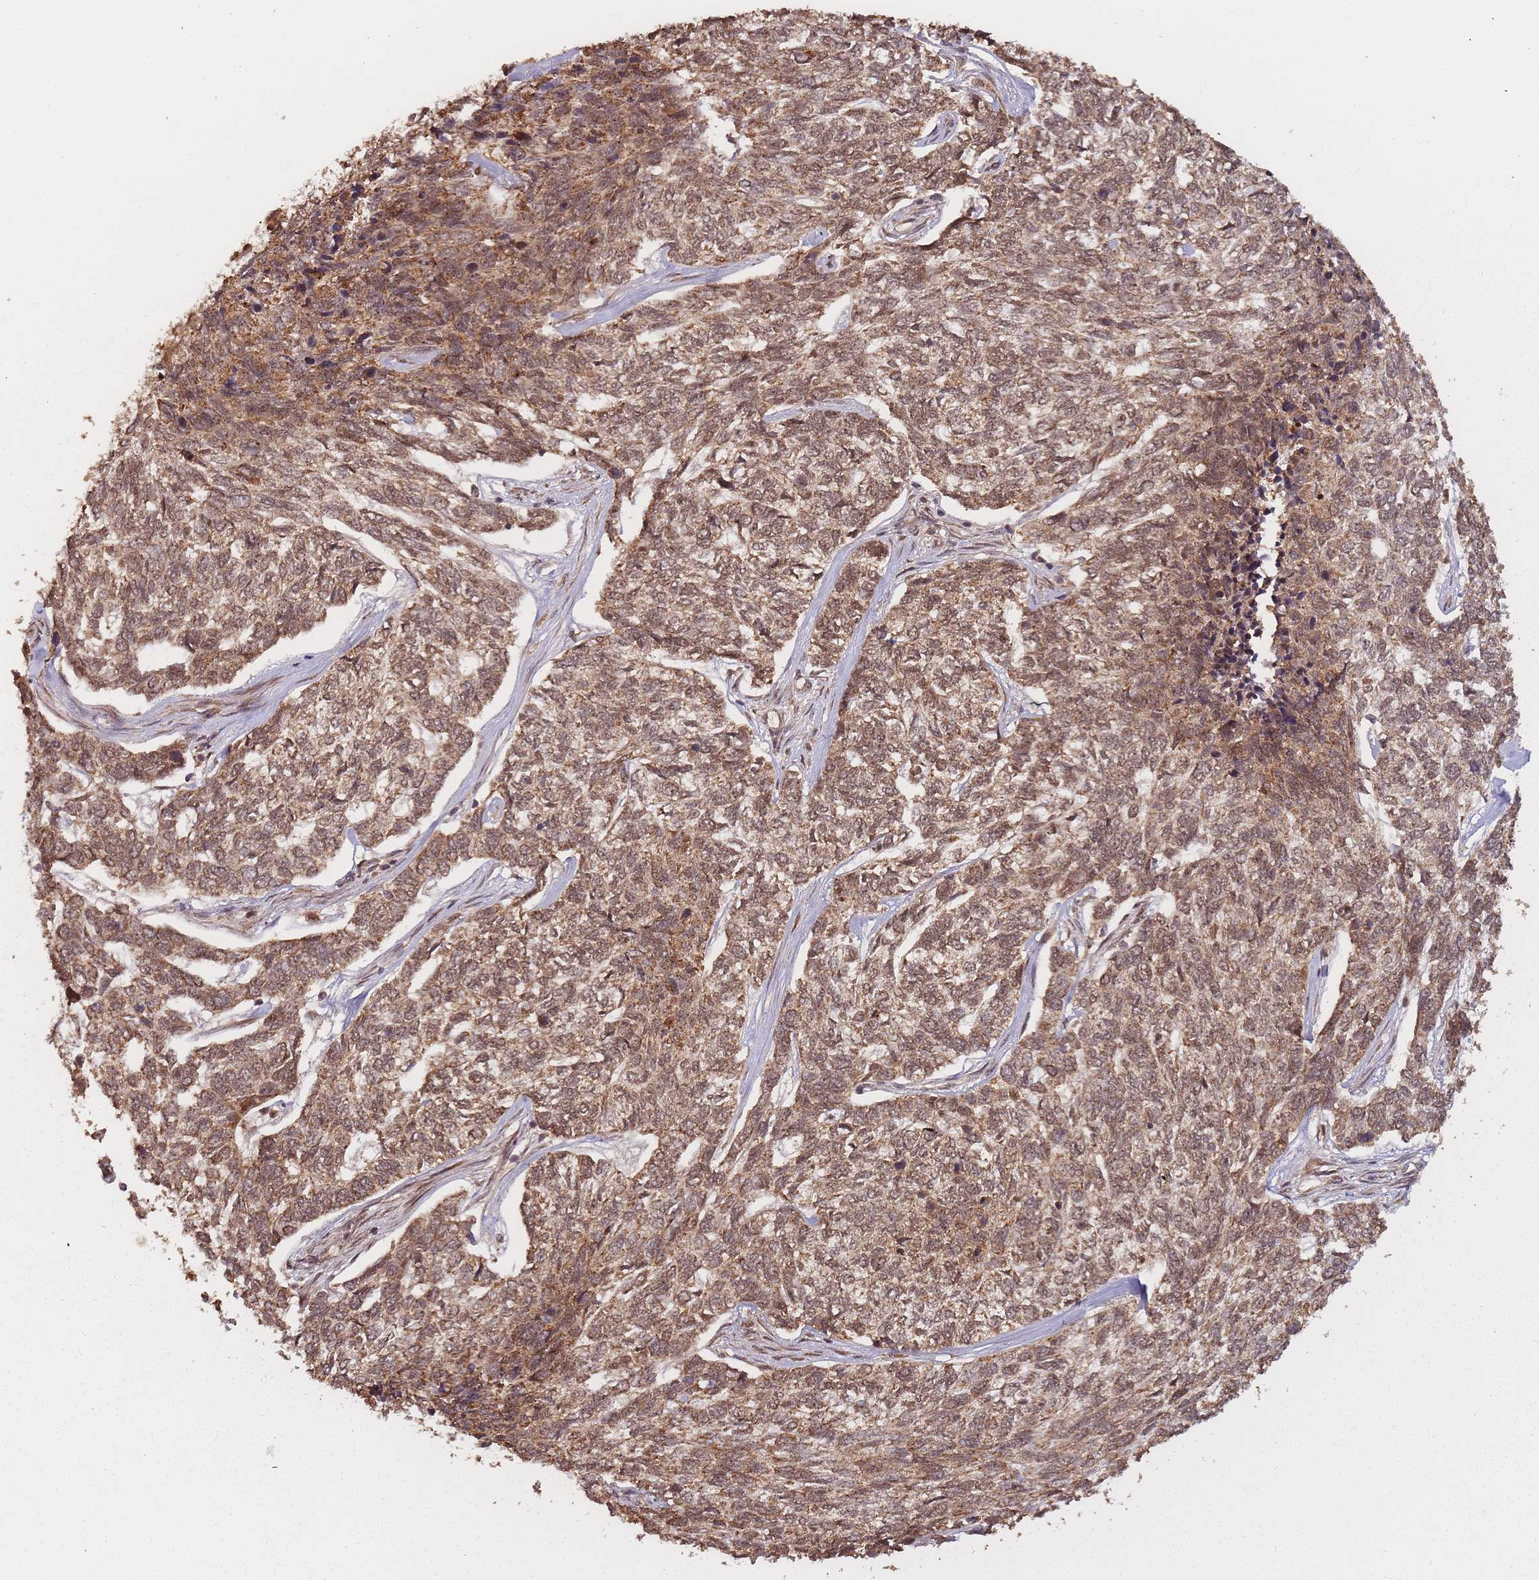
{"staining": {"intensity": "moderate", "quantity": ">75%", "location": "cytoplasmic/membranous,nuclear"}, "tissue": "skin cancer", "cell_type": "Tumor cells", "image_type": "cancer", "snomed": [{"axis": "morphology", "description": "Basal cell carcinoma"}, {"axis": "topography", "description": "Skin"}], "caption": "Immunohistochemistry micrograph of neoplastic tissue: skin basal cell carcinoma stained using IHC demonstrates medium levels of moderate protein expression localized specifically in the cytoplasmic/membranous and nuclear of tumor cells, appearing as a cytoplasmic/membranous and nuclear brown color.", "gene": "ZNF497", "patient": {"sex": "female", "age": 65}}